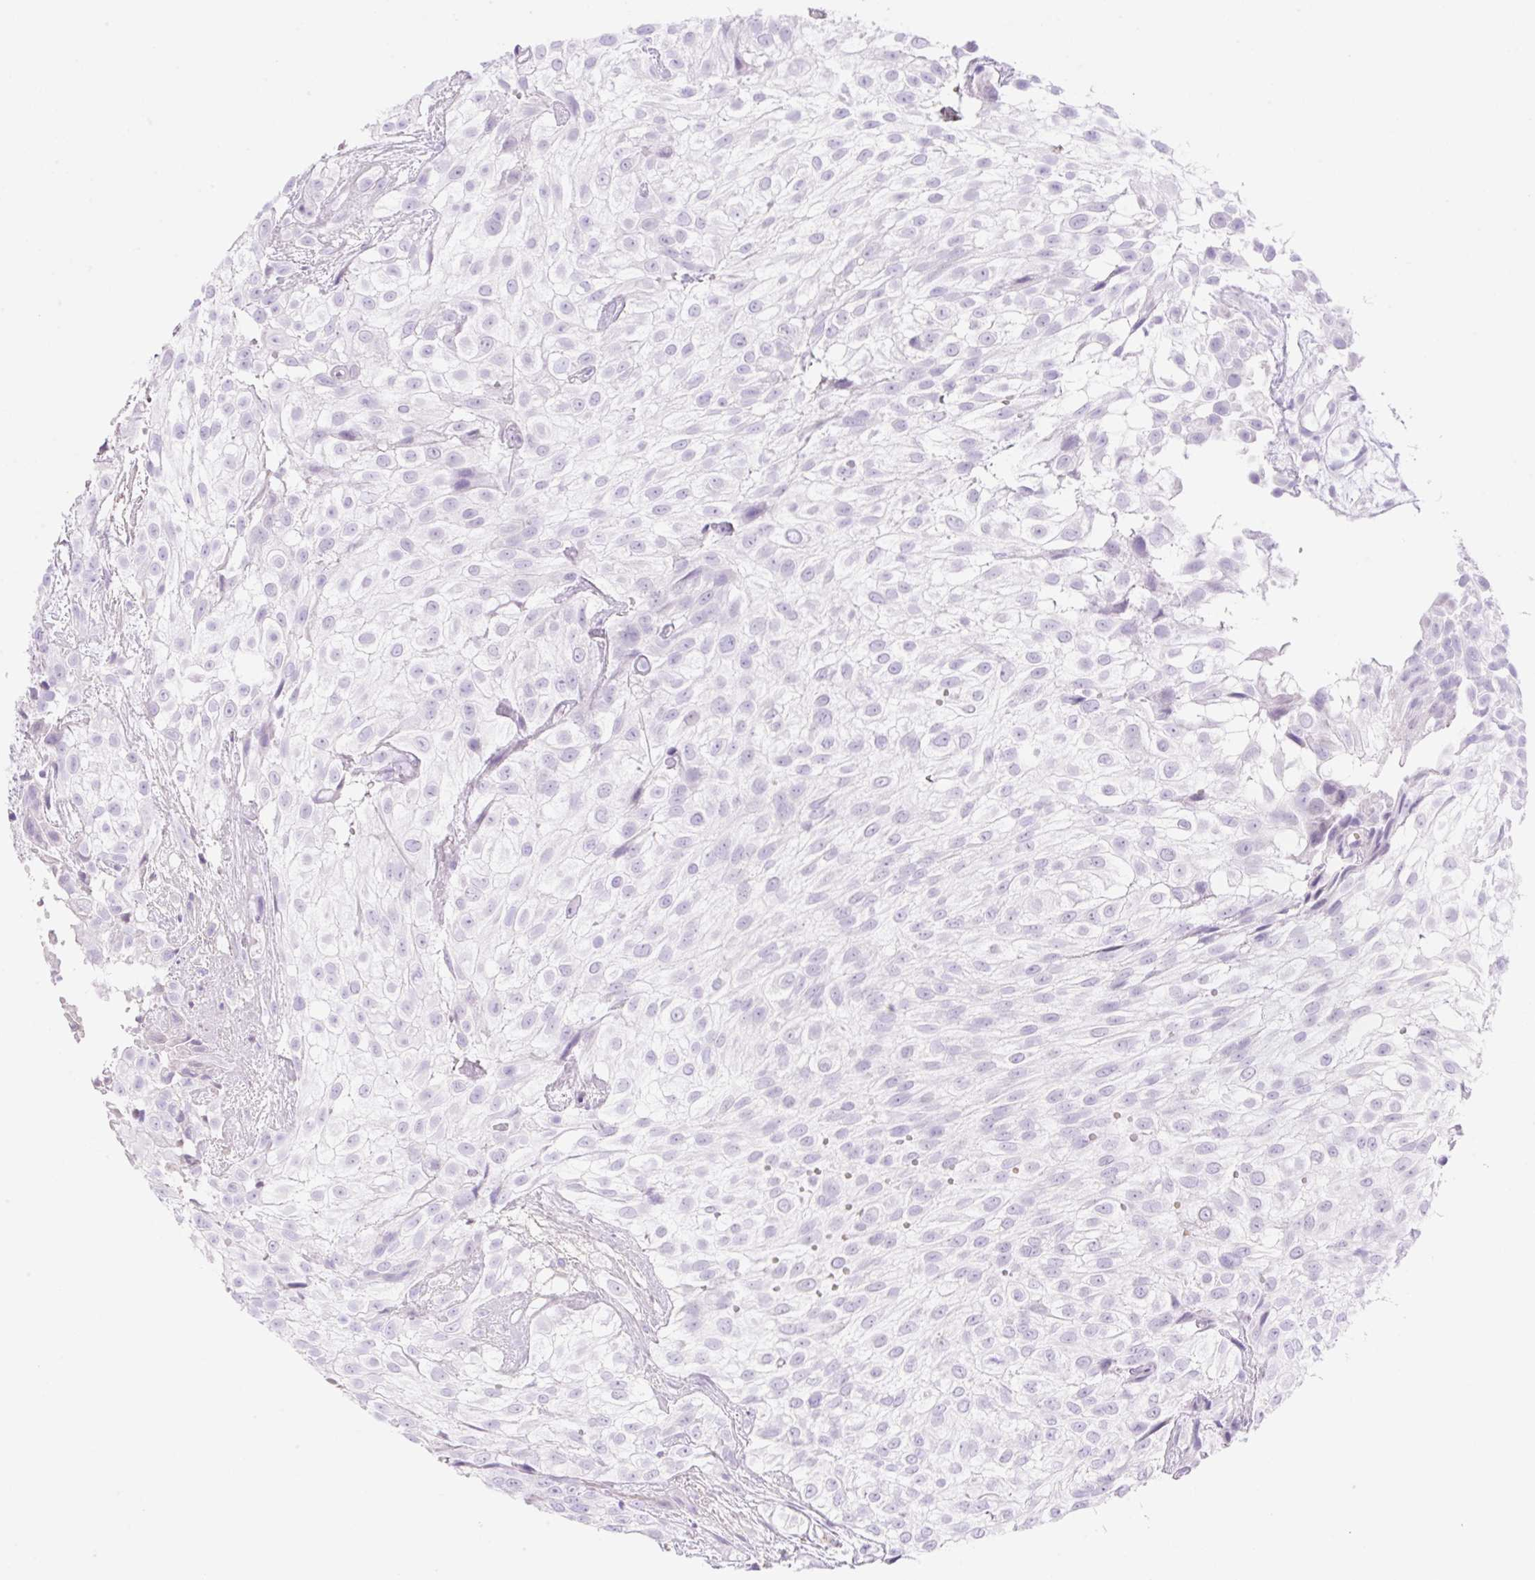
{"staining": {"intensity": "negative", "quantity": "none", "location": "none"}, "tissue": "urothelial cancer", "cell_type": "Tumor cells", "image_type": "cancer", "snomed": [{"axis": "morphology", "description": "Urothelial carcinoma, High grade"}, {"axis": "topography", "description": "Urinary bladder"}], "caption": "Photomicrograph shows no protein staining in tumor cells of high-grade urothelial carcinoma tissue.", "gene": "CDX1", "patient": {"sex": "male", "age": 56}}